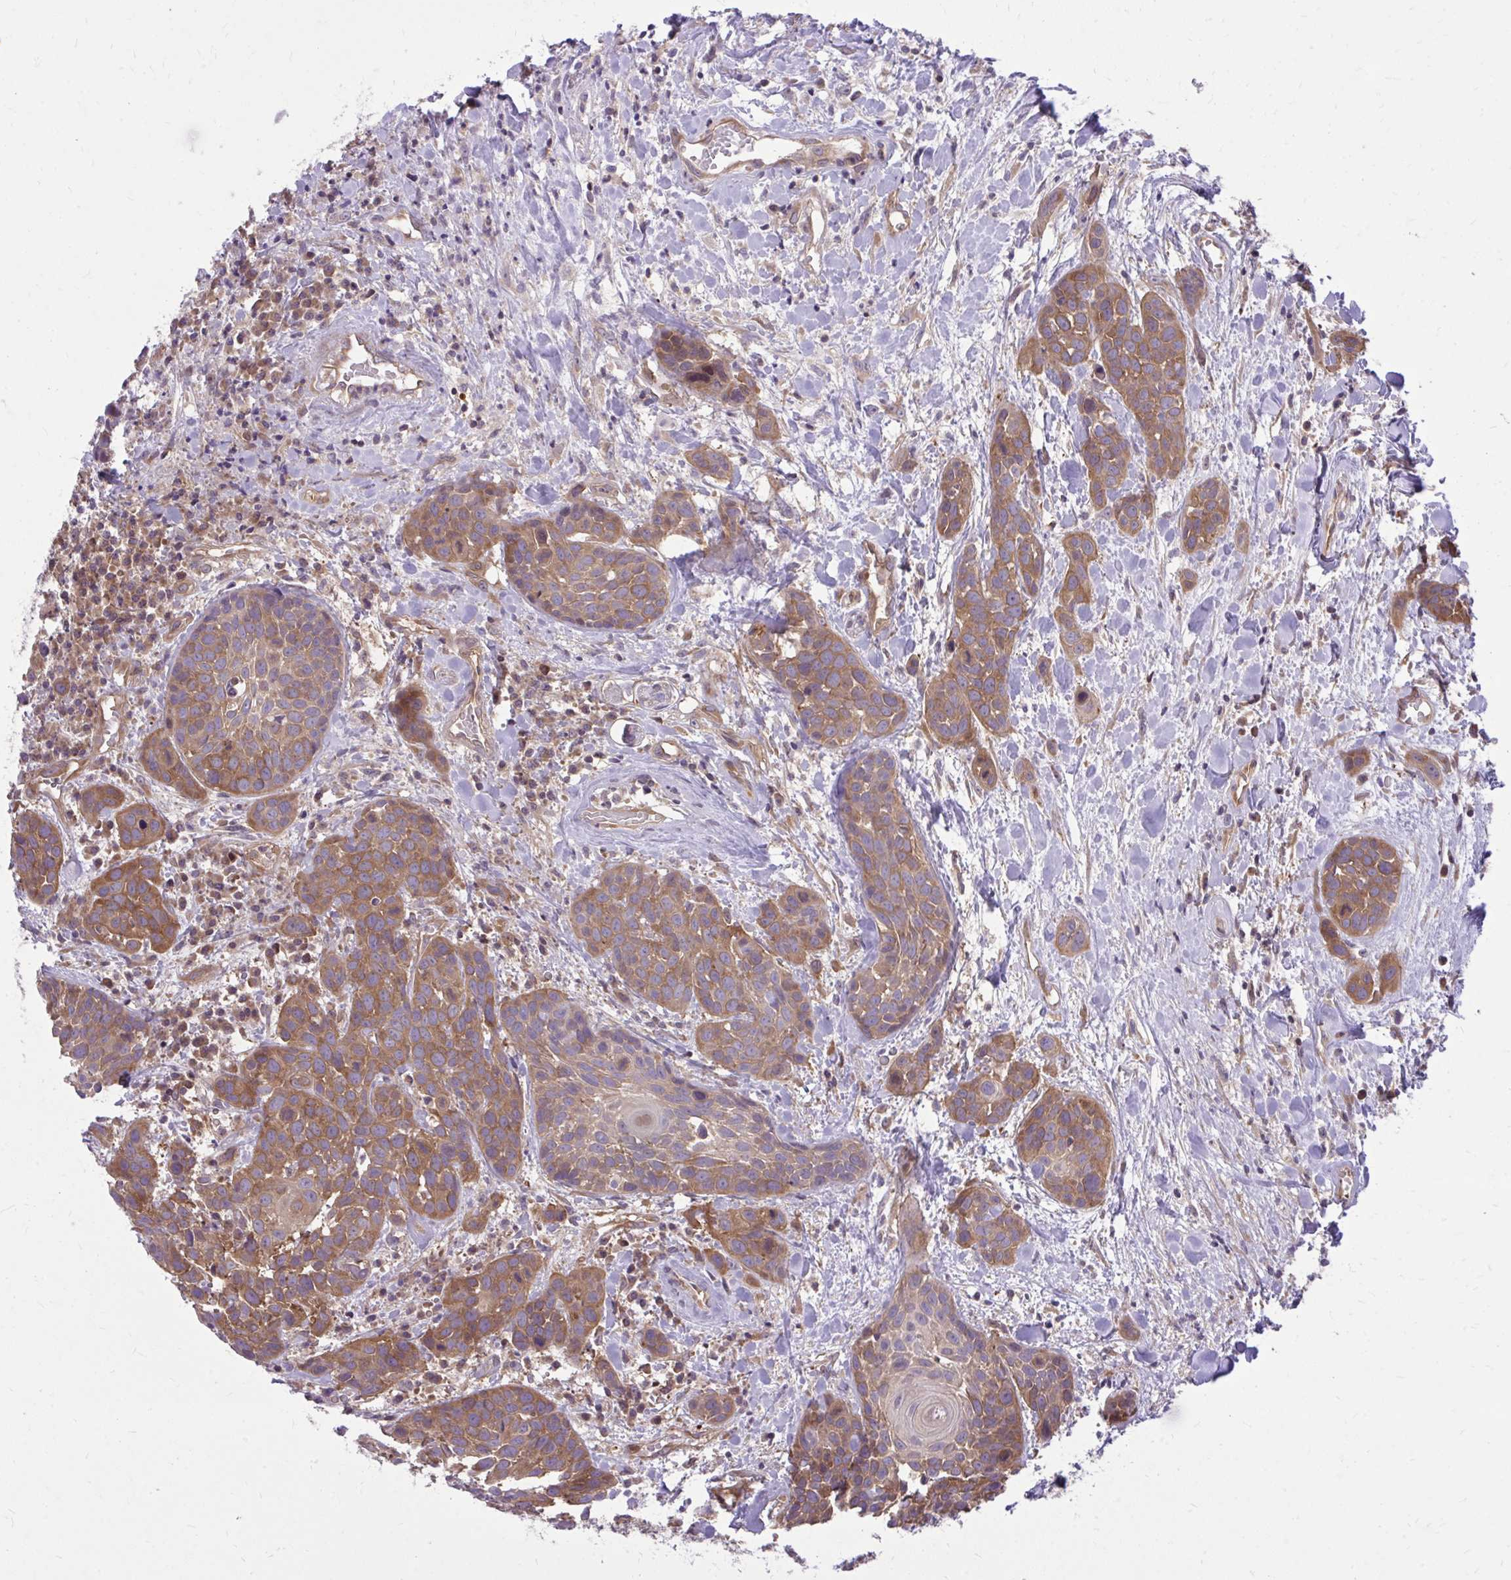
{"staining": {"intensity": "moderate", "quantity": ">75%", "location": "cytoplasmic/membranous"}, "tissue": "head and neck cancer", "cell_type": "Tumor cells", "image_type": "cancer", "snomed": [{"axis": "morphology", "description": "Squamous cell carcinoma, NOS"}, {"axis": "topography", "description": "Head-Neck"}], "caption": "Immunohistochemistry (IHC) staining of squamous cell carcinoma (head and neck), which exhibits medium levels of moderate cytoplasmic/membranous staining in about >75% of tumor cells indicating moderate cytoplasmic/membranous protein staining. The staining was performed using DAB (brown) for protein detection and nuclei were counterstained in hematoxylin (blue).", "gene": "PPP5C", "patient": {"sex": "female", "age": 50}}